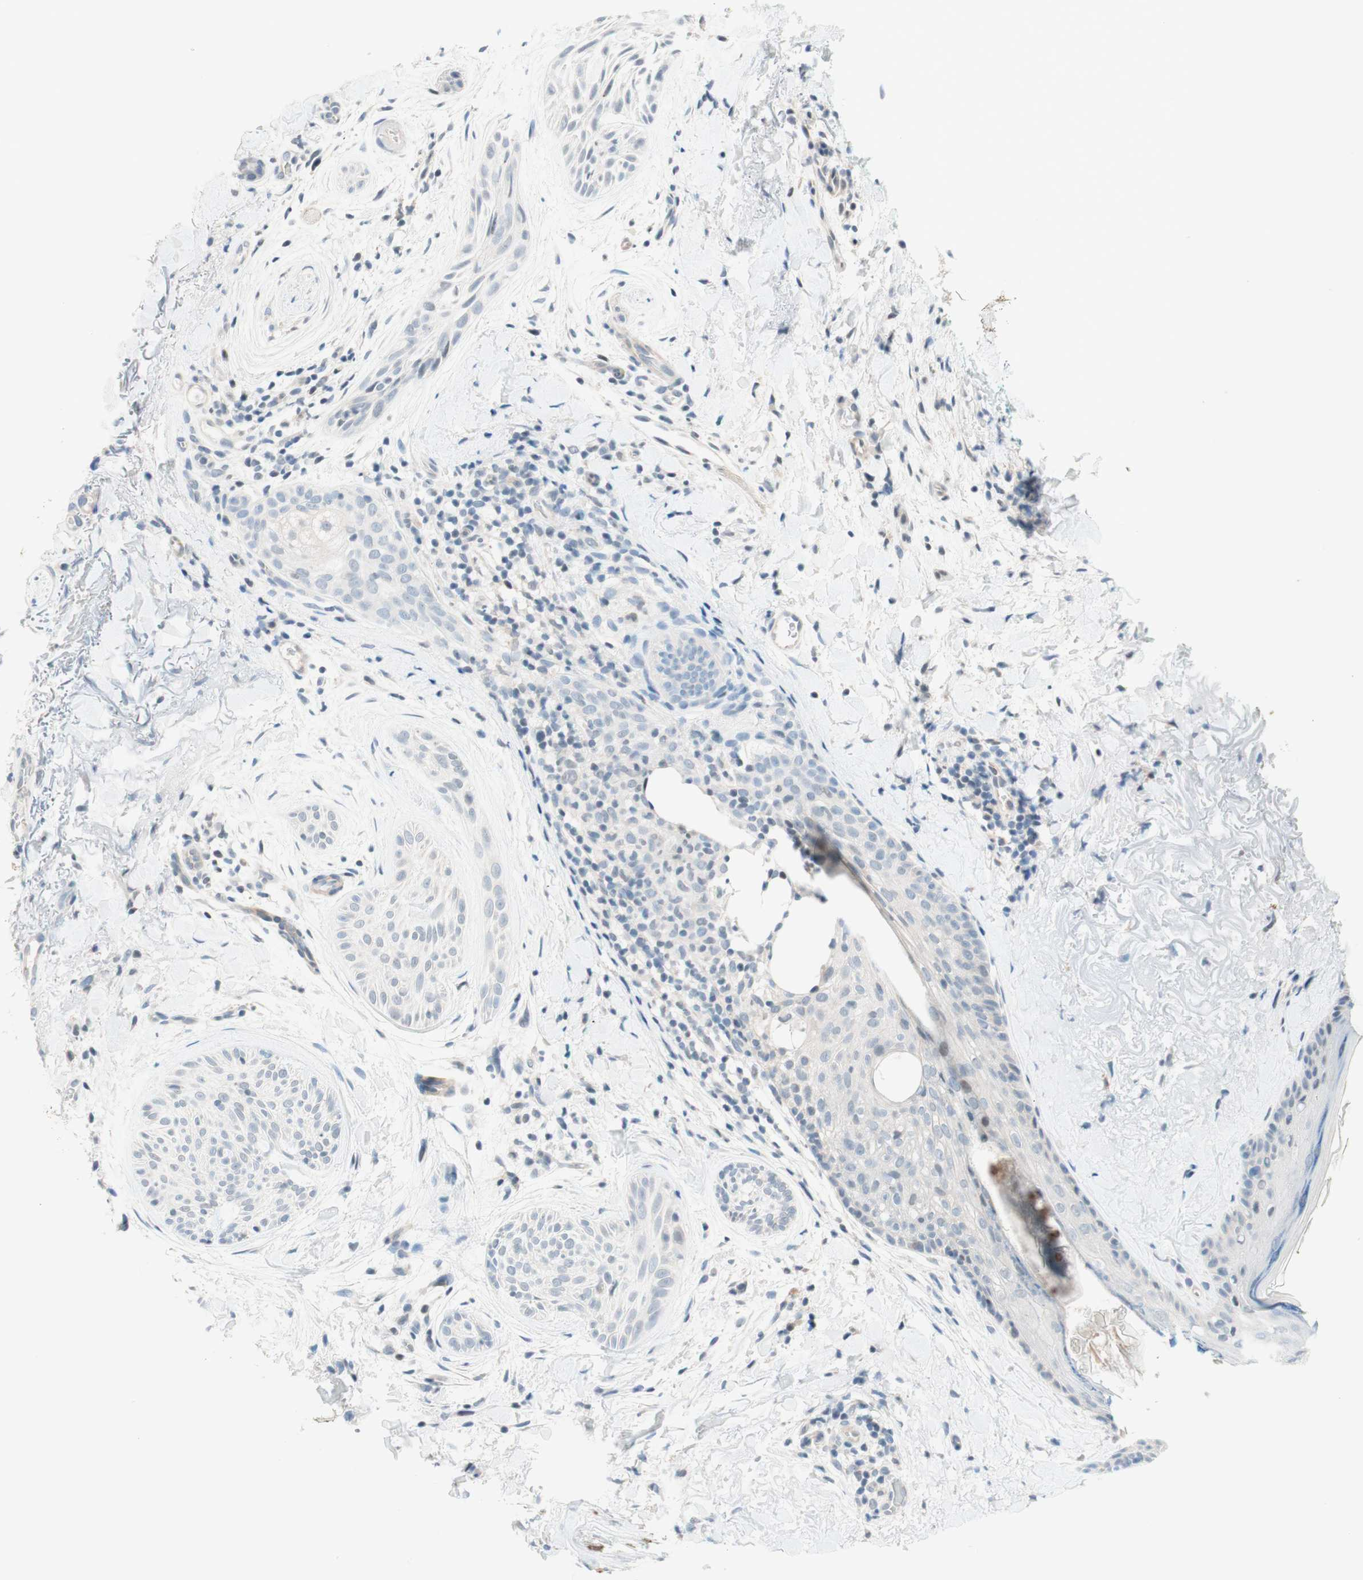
{"staining": {"intensity": "negative", "quantity": "none", "location": "none"}, "tissue": "skin cancer", "cell_type": "Tumor cells", "image_type": "cancer", "snomed": [{"axis": "morphology", "description": "Normal tissue, NOS"}, {"axis": "morphology", "description": "Basal cell carcinoma"}, {"axis": "topography", "description": "Skin"}], "caption": "Skin cancer was stained to show a protein in brown. There is no significant expression in tumor cells. (Stains: DAB IHC with hematoxylin counter stain, Microscopy: brightfield microscopy at high magnification).", "gene": "JPH1", "patient": {"sex": "female", "age": 71}}